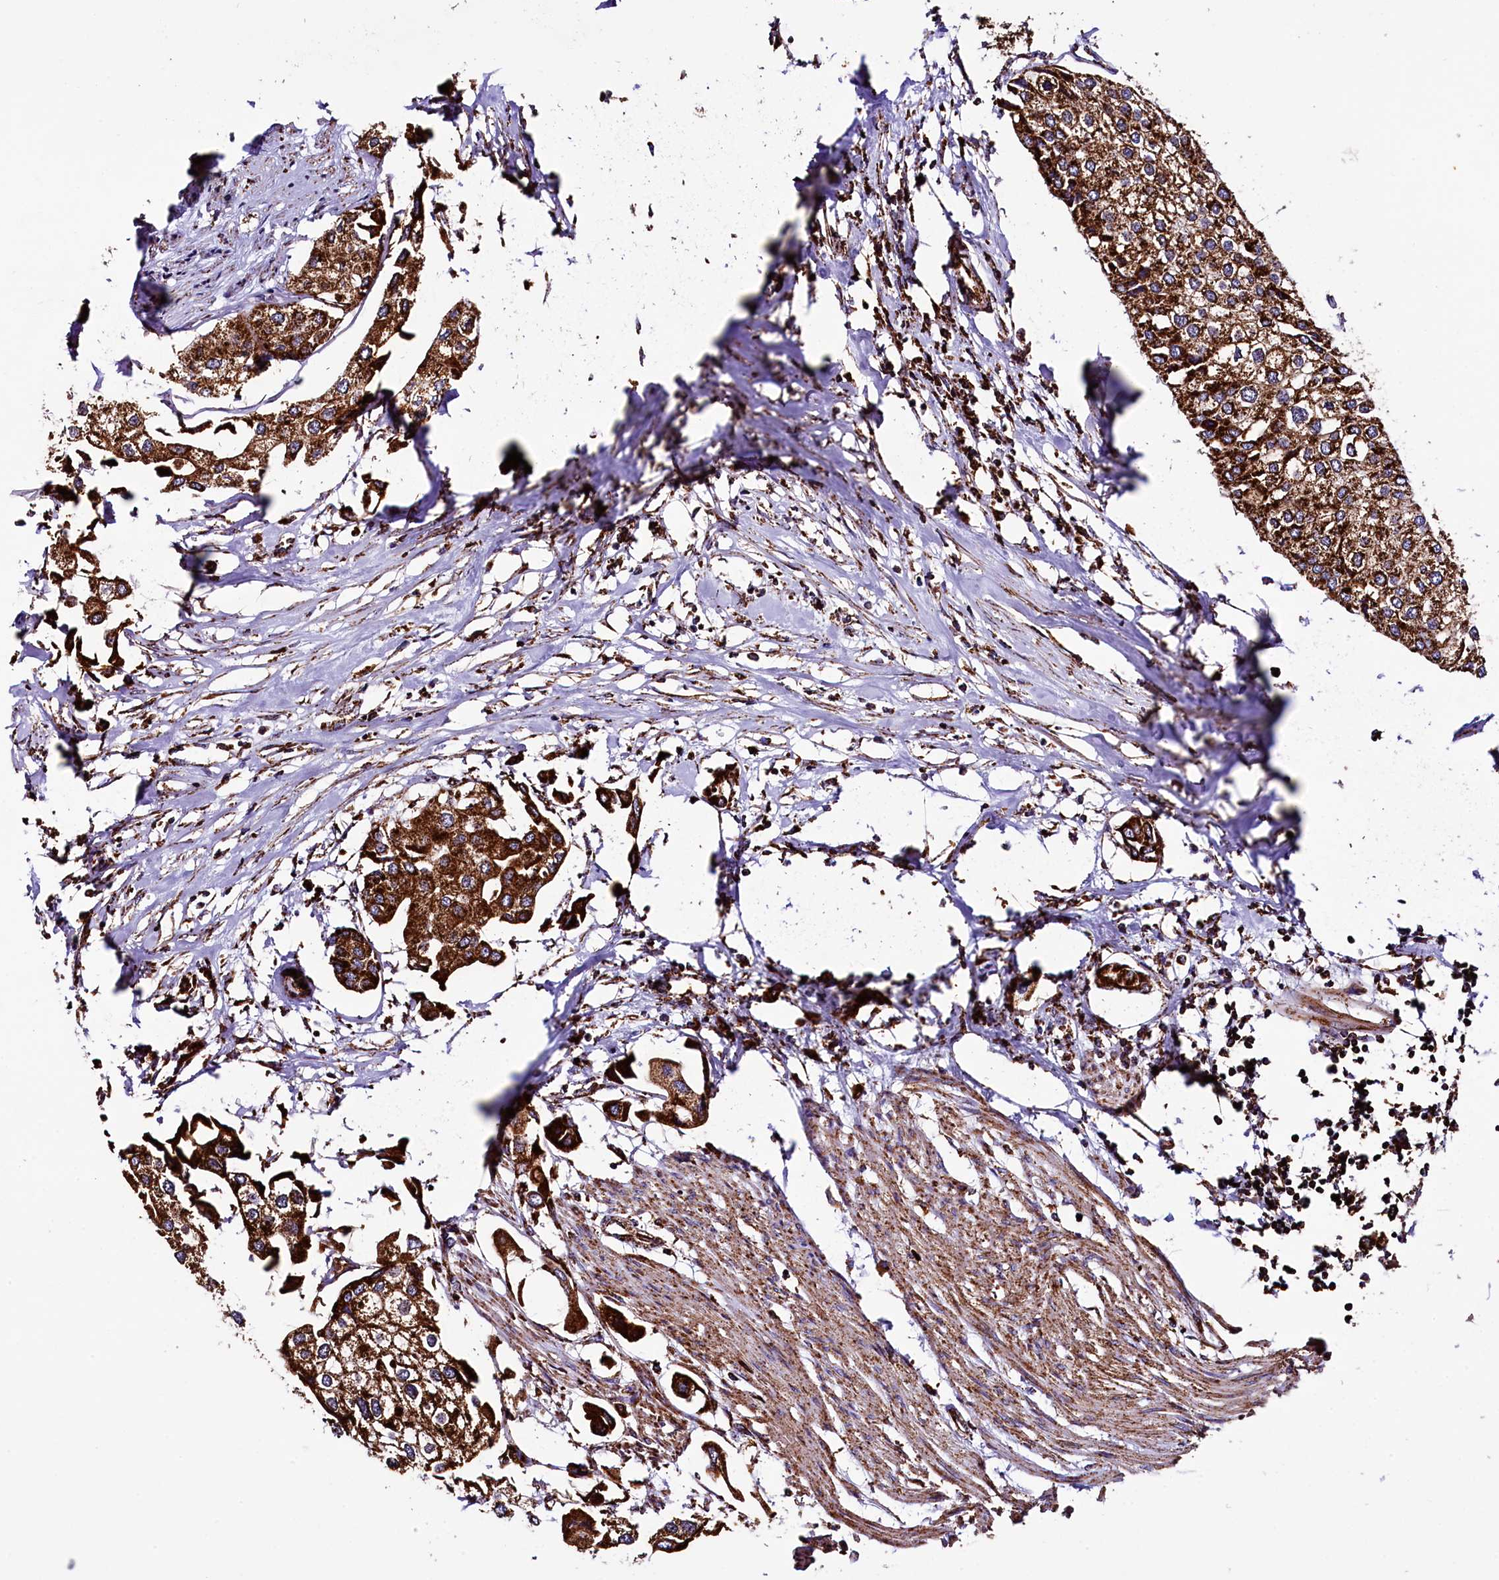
{"staining": {"intensity": "strong", "quantity": ">75%", "location": "cytoplasmic/membranous"}, "tissue": "urothelial cancer", "cell_type": "Tumor cells", "image_type": "cancer", "snomed": [{"axis": "morphology", "description": "Urothelial carcinoma, High grade"}, {"axis": "topography", "description": "Urinary bladder"}], "caption": "Immunohistochemistry (IHC) histopathology image of urothelial cancer stained for a protein (brown), which exhibits high levels of strong cytoplasmic/membranous positivity in approximately >75% of tumor cells.", "gene": "KLC2", "patient": {"sex": "male", "age": 64}}